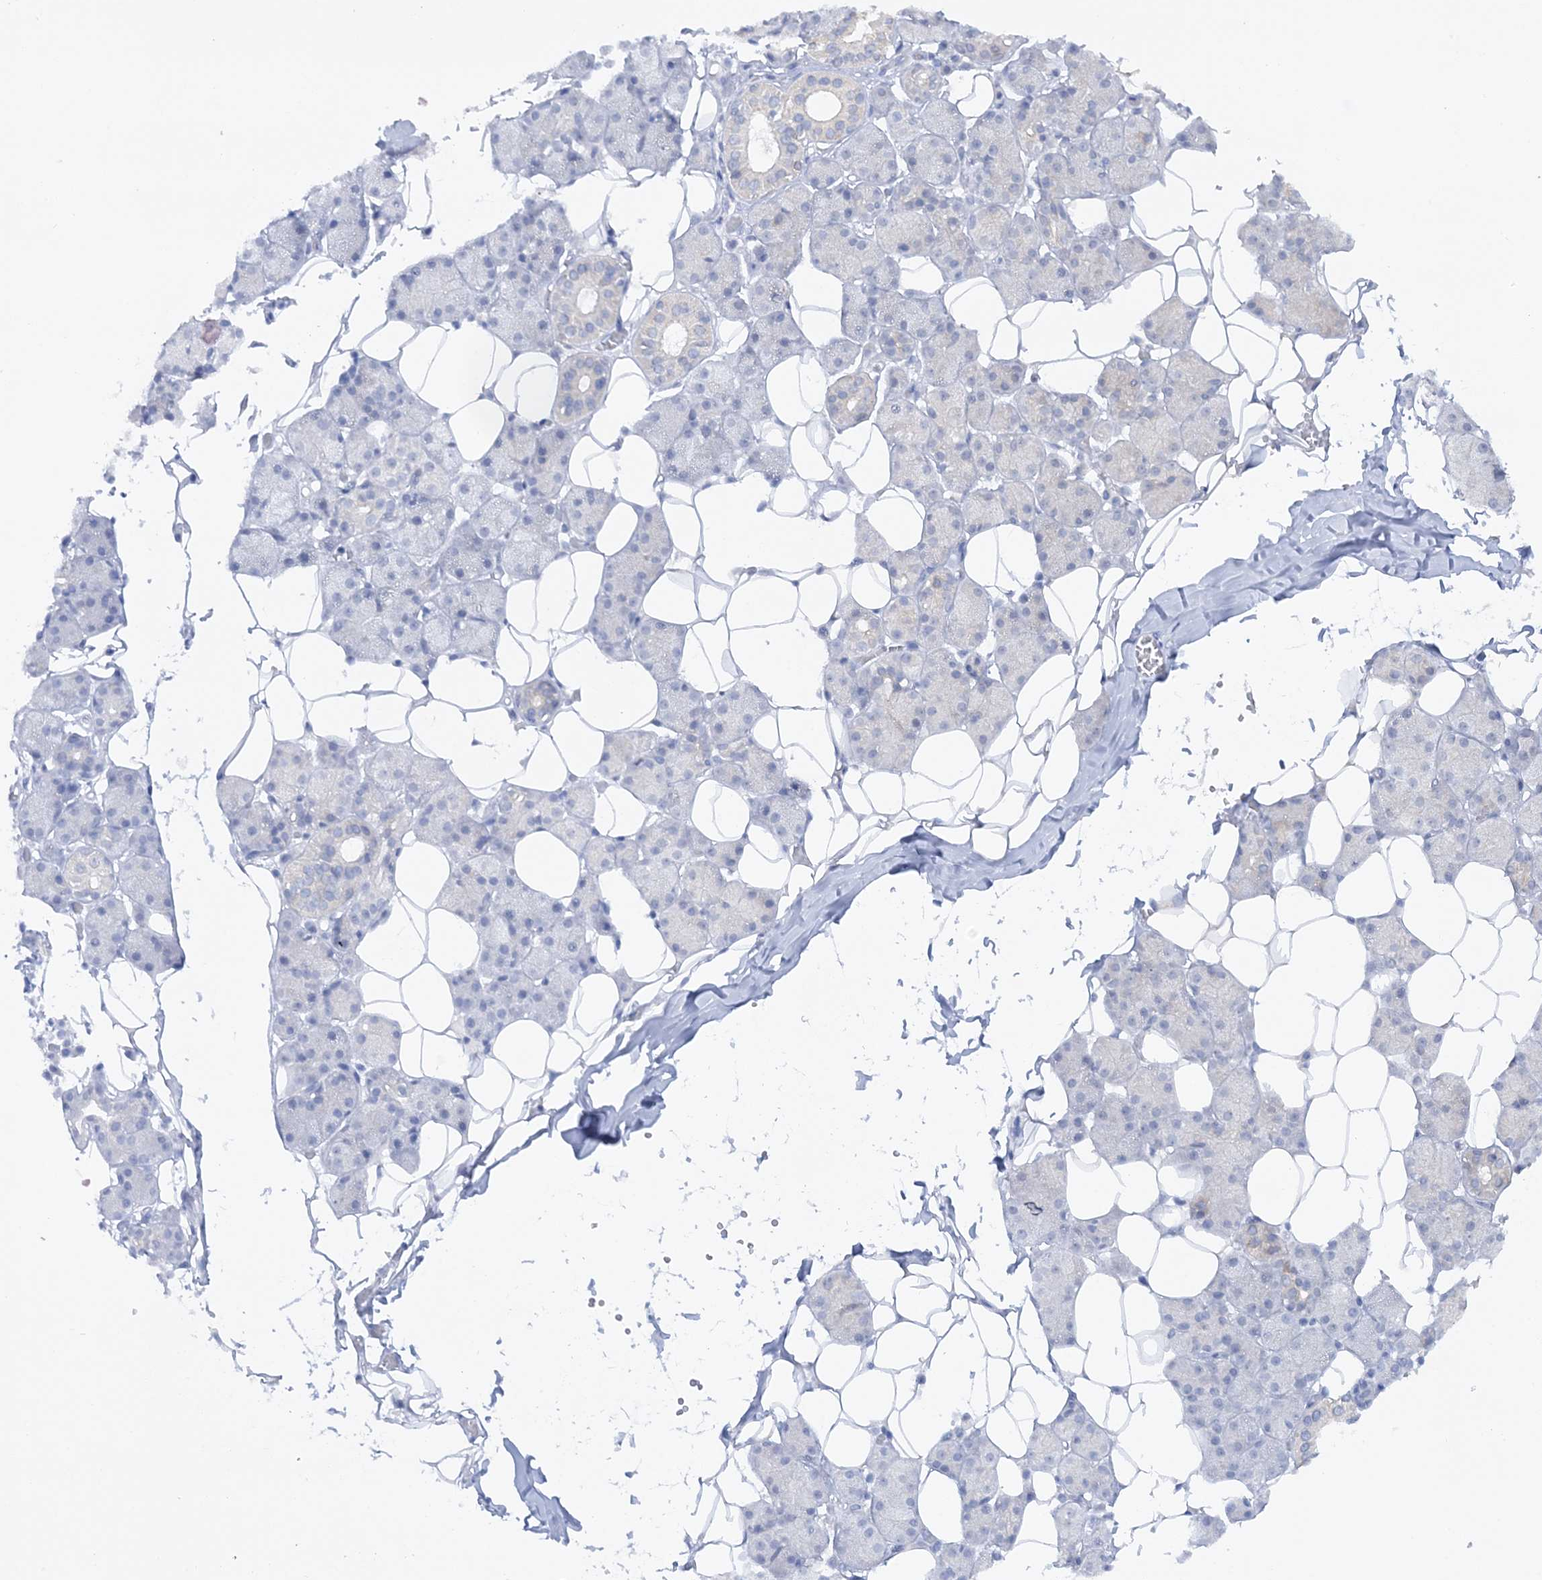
{"staining": {"intensity": "negative", "quantity": "none", "location": "none"}, "tissue": "salivary gland", "cell_type": "Glandular cells", "image_type": "normal", "snomed": [{"axis": "morphology", "description": "Normal tissue, NOS"}, {"axis": "topography", "description": "Salivary gland"}], "caption": "IHC micrograph of unremarkable salivary gland stained for a protein (brown), which exhibits no staining in glandular cells. (IHC, brightfield microscopy, high magnification).", "gene": "MMADHC", "patient": {"sex": "female", "age": 33}}